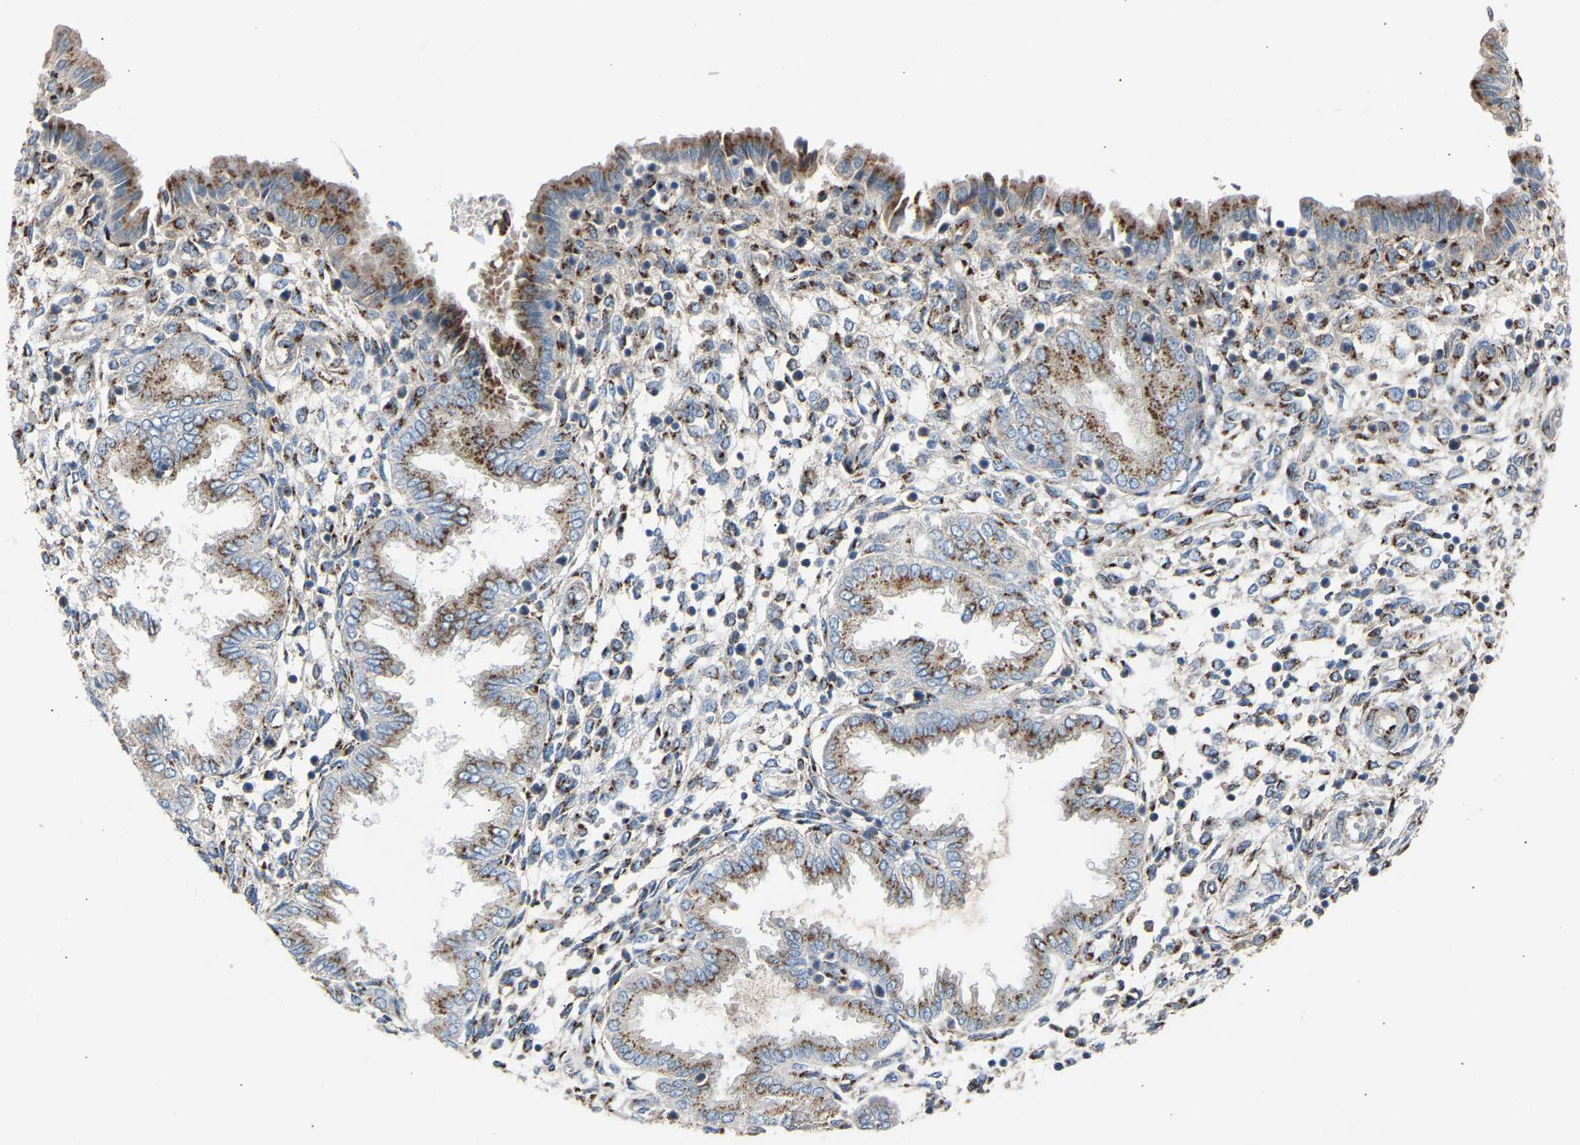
{"staining": {"intensity": "moderate", "quantity": "25%-75%", "location": "cytoplasmic/membranous"}, "tissue": "endometrium", "cell_type": "Cells in endometrial stroma", "image_type": "normal", "snomed": [{"axis": "morphology", "description": "Normal tissue, NOS"}, {"axis": "topography", "description": "Endometrium"}], "caption": "DAB (3,3'-diaminobenzidine) immunohistochemical staining of unremarkable human endometrium shows moderate cytoplasmic/membranous protein expression in approximately 25%-75% of cells in endometrial stroma.", "gene": "CYREN", "patient": {"sex": "female", "age": 33}}